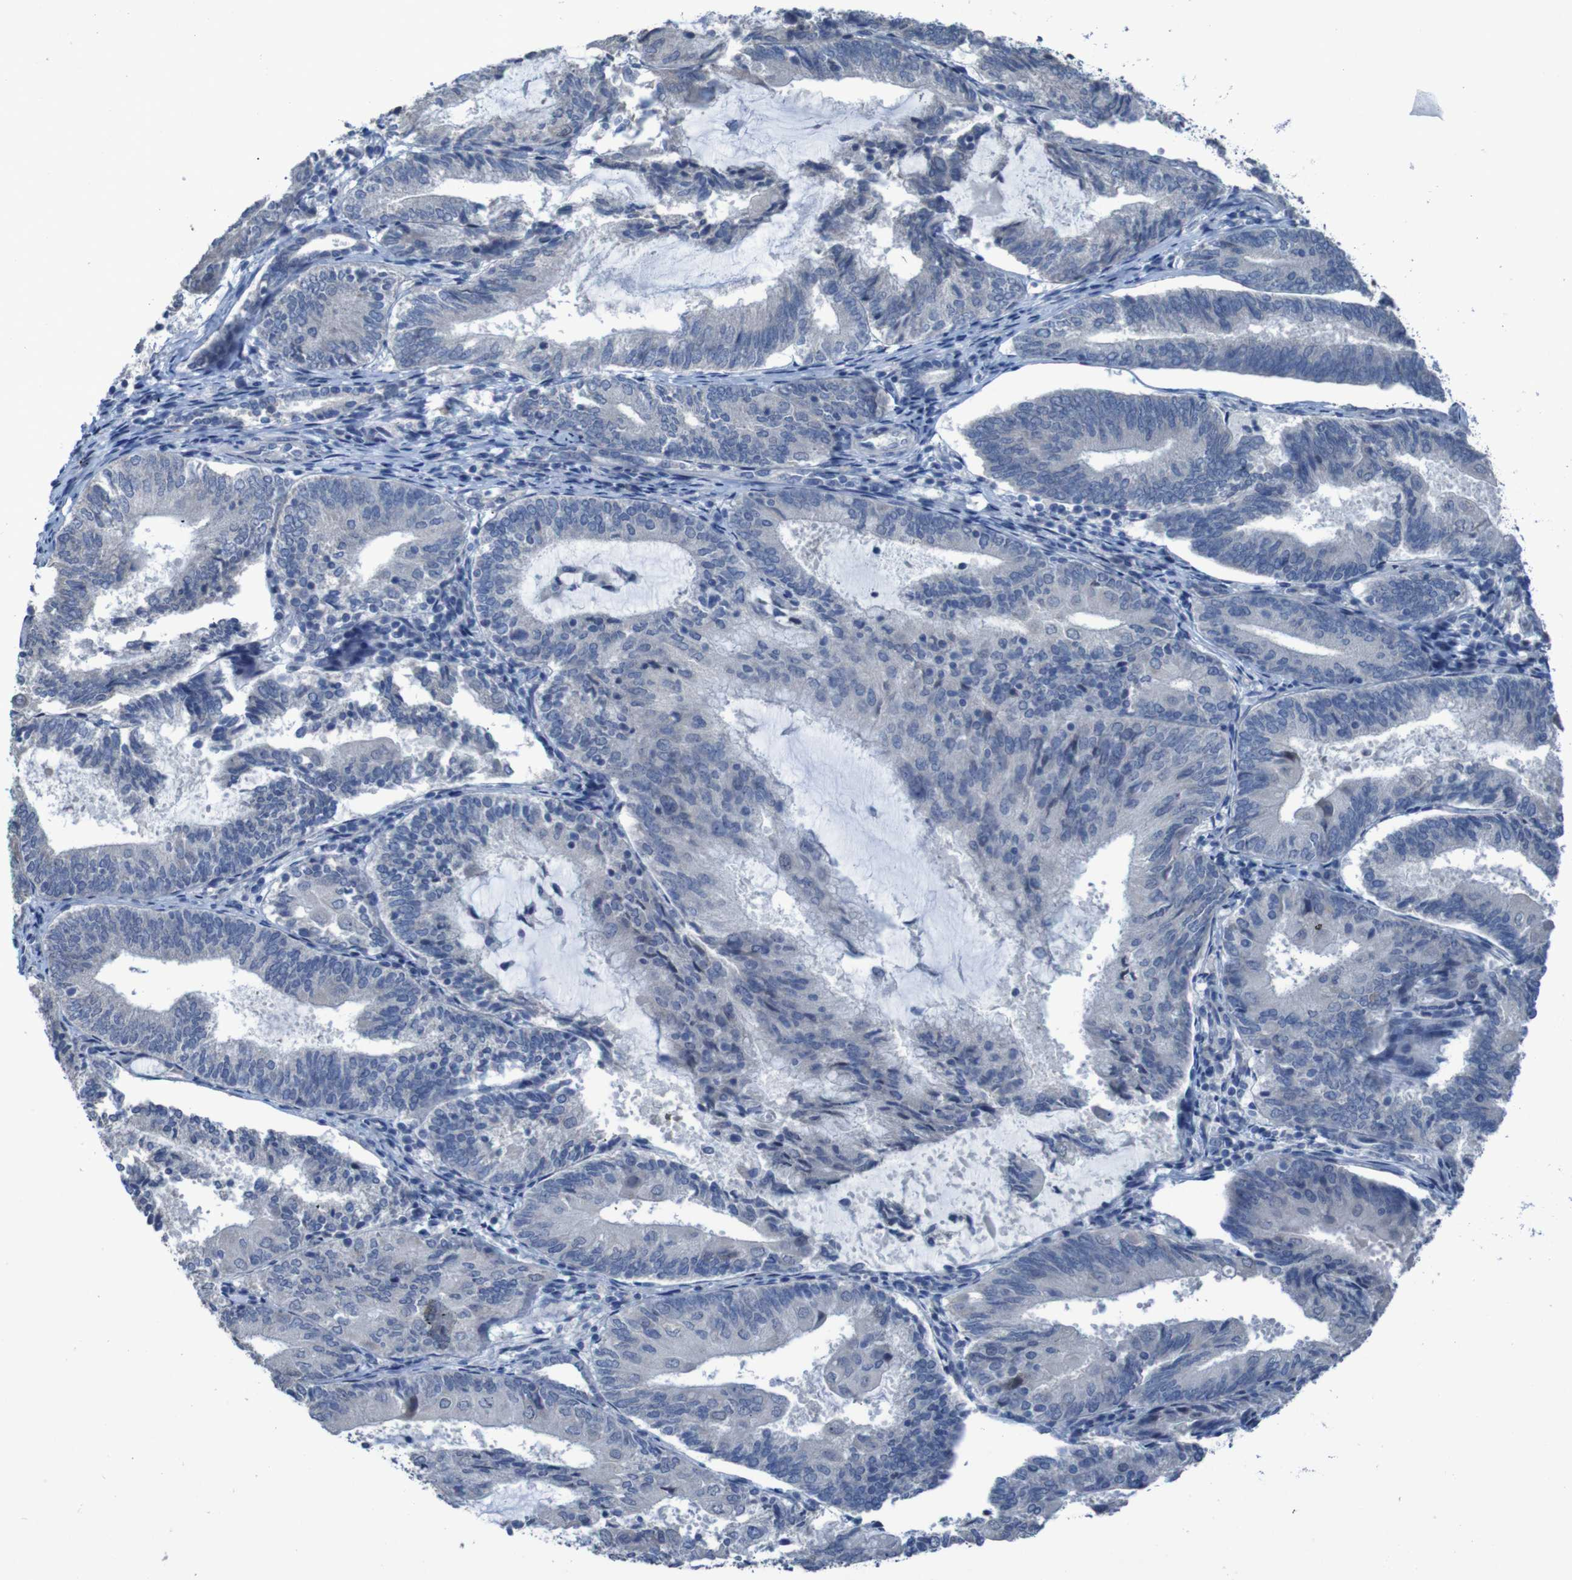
{"staining": {"intensity": "negative", "quantity": "none", "location": "none"}, "tissue": "endometrial cancer", "cell_type": "Tumor cells", "image_type": "cancer", "snomed": [{"axis": "morphology", "description": "Adenocarcinoma, NOS"}, {"axis": "topography", "description": "Endometrium"}], "caption": "This is an immunohistochemistry image of adenocarcinoma (endometrial). There is no expression in tumor cells.", "gene": "CLDN18", "patient": {"sex": "female", "age": 81}}